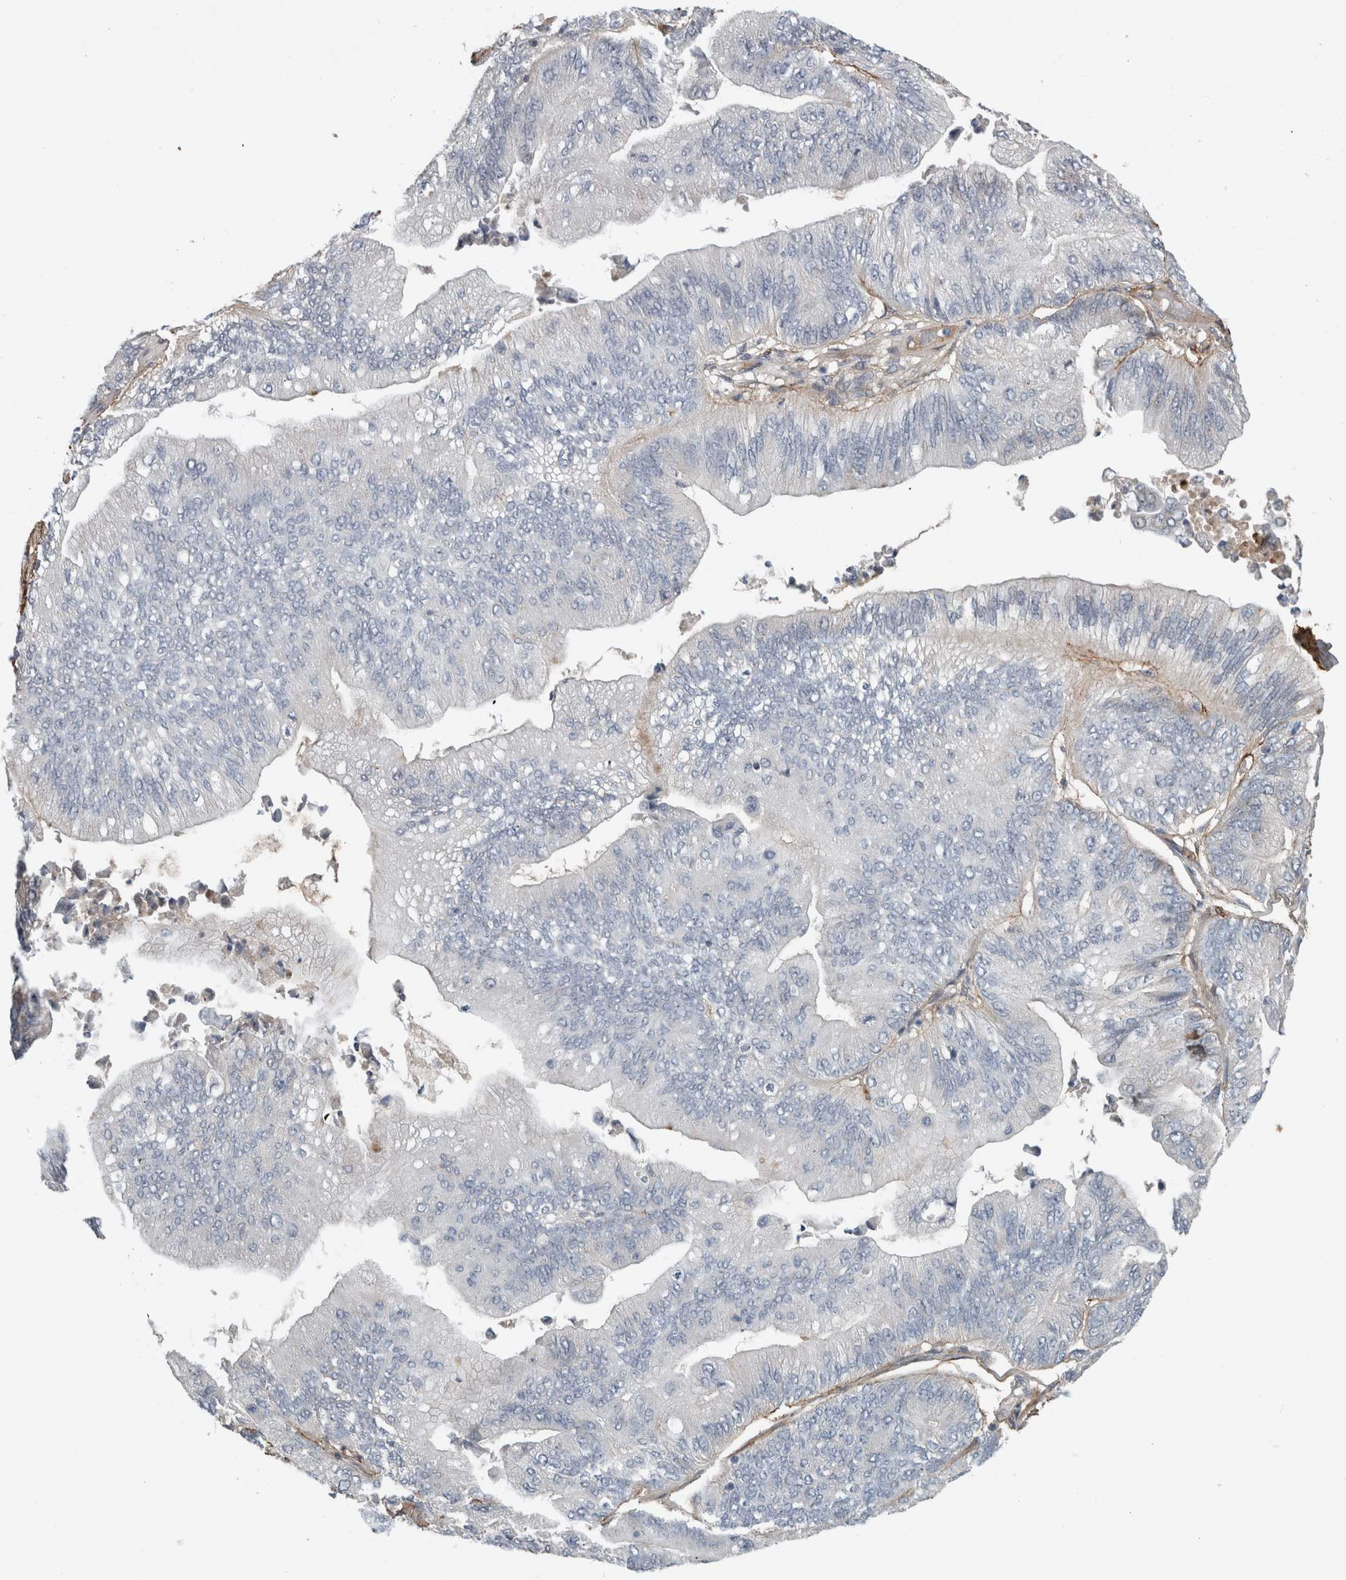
{"staining": {"intensity": "negative", "quantity": "none", "location": "none"}, "tissue": "ovarian cancer", "cell_type": "Tumor cells", "image_type": "cancer", "snomed": [{"axis": "morphology", "description": "Cystadenocarcinoma, mucinous, NOS"}, {"axis": "topography", "description": "Ovary"}], "caption": "The photomicrograph exhibits no staining of tumor cells in ovarian cancer.", "gene": "FN1", "patient": {"sex": "female", "age": 61}}